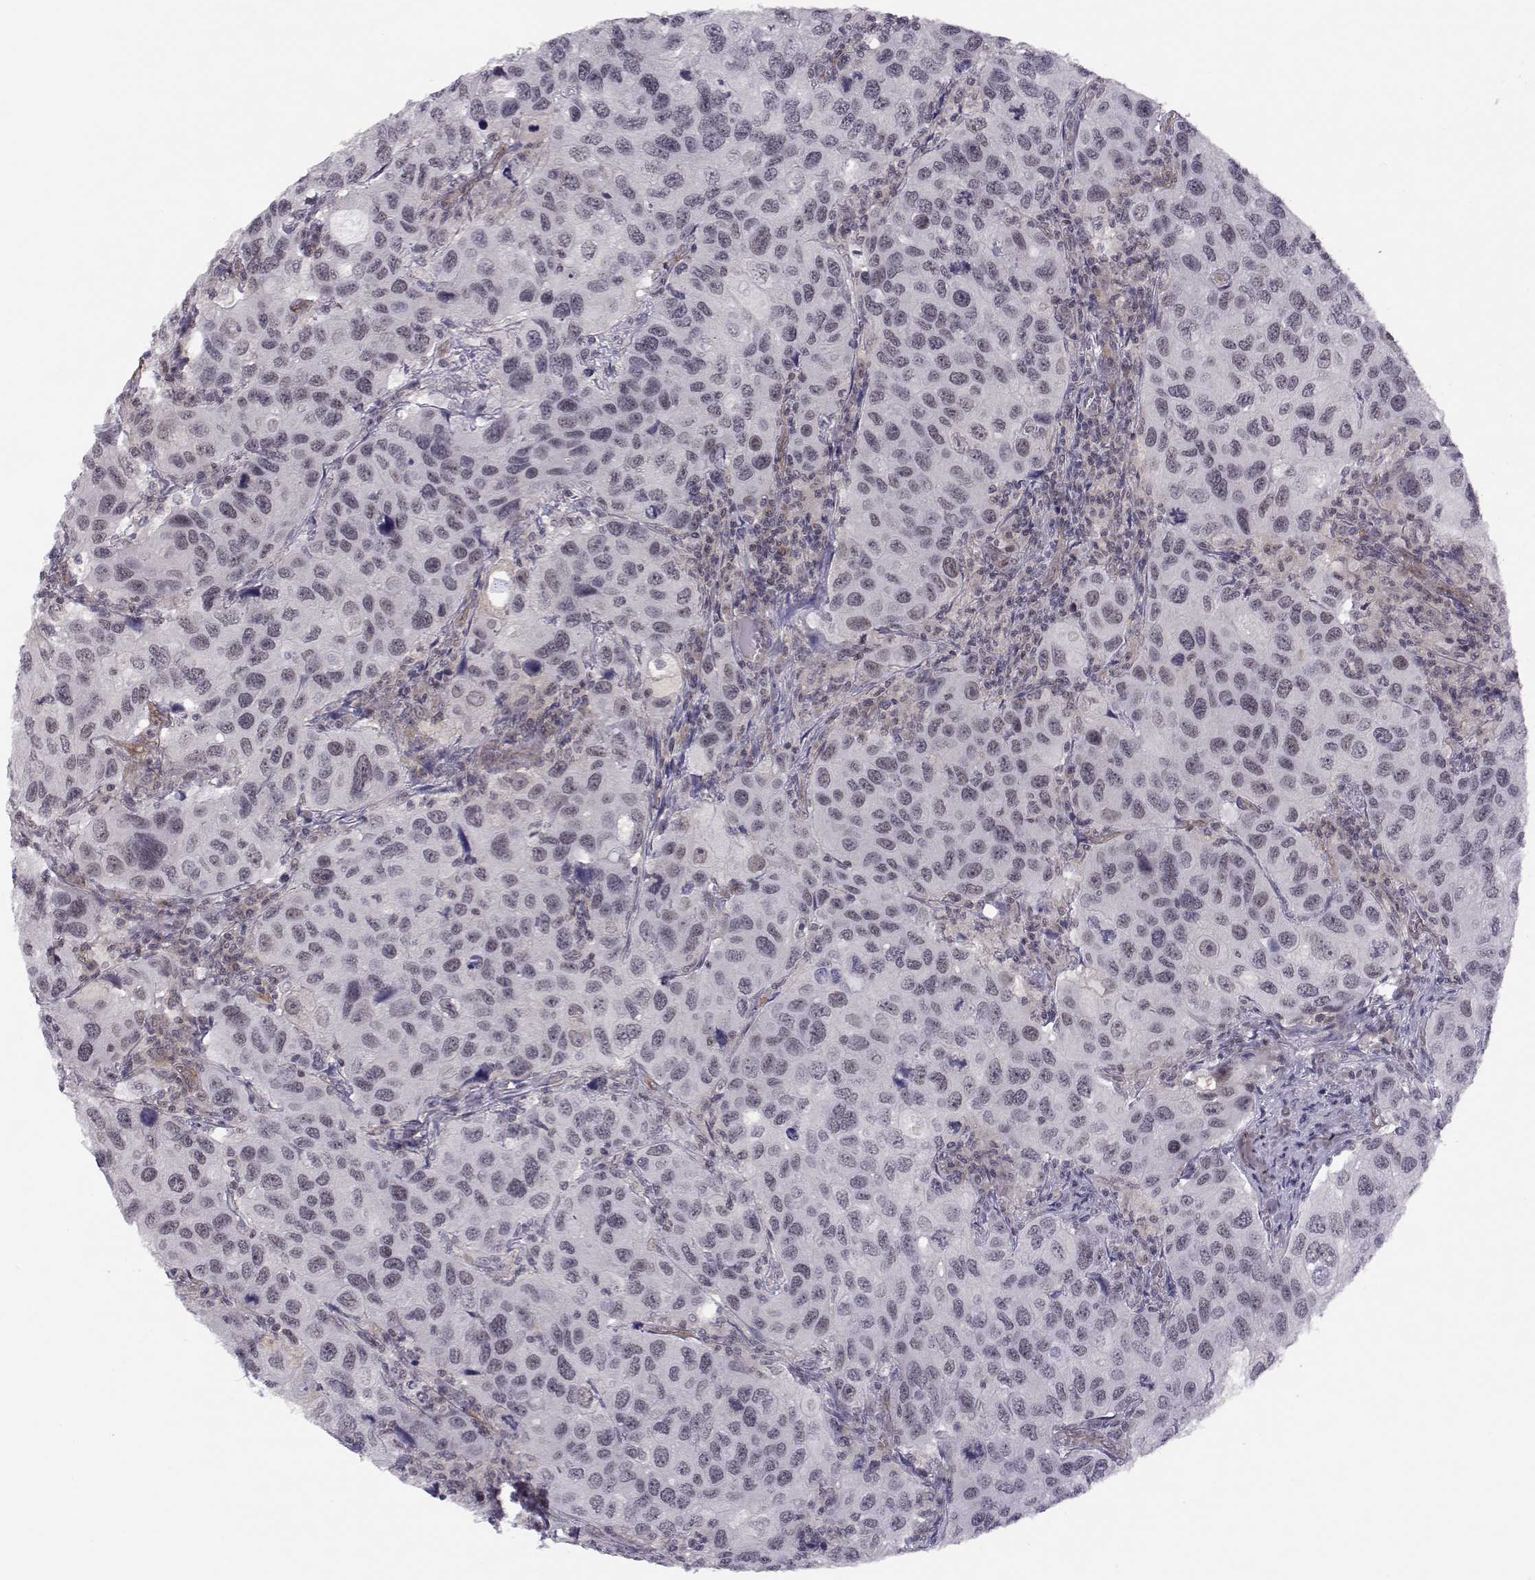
{"staining": {"intensity": "negative", "quantity": "none", "location": "none"}, "tissue": "urothelial cancer", "cell_type": "Tumor cells", "image_type": "cancer", "snomed": [{"axis": "morphology", "description": "Urothelial carcinoma, High grade"}, {"axis": "topography", "description": "Urinary bladder"}], "caption": "Immunohistochemistry (IHC) micrograph of urothelial carcinoma (high-grade) stained for a protein (brown), which reveals no positivity in tumor cells.", "gene": "KIF13B", "patient": {"sex": "male", "age": 79}}